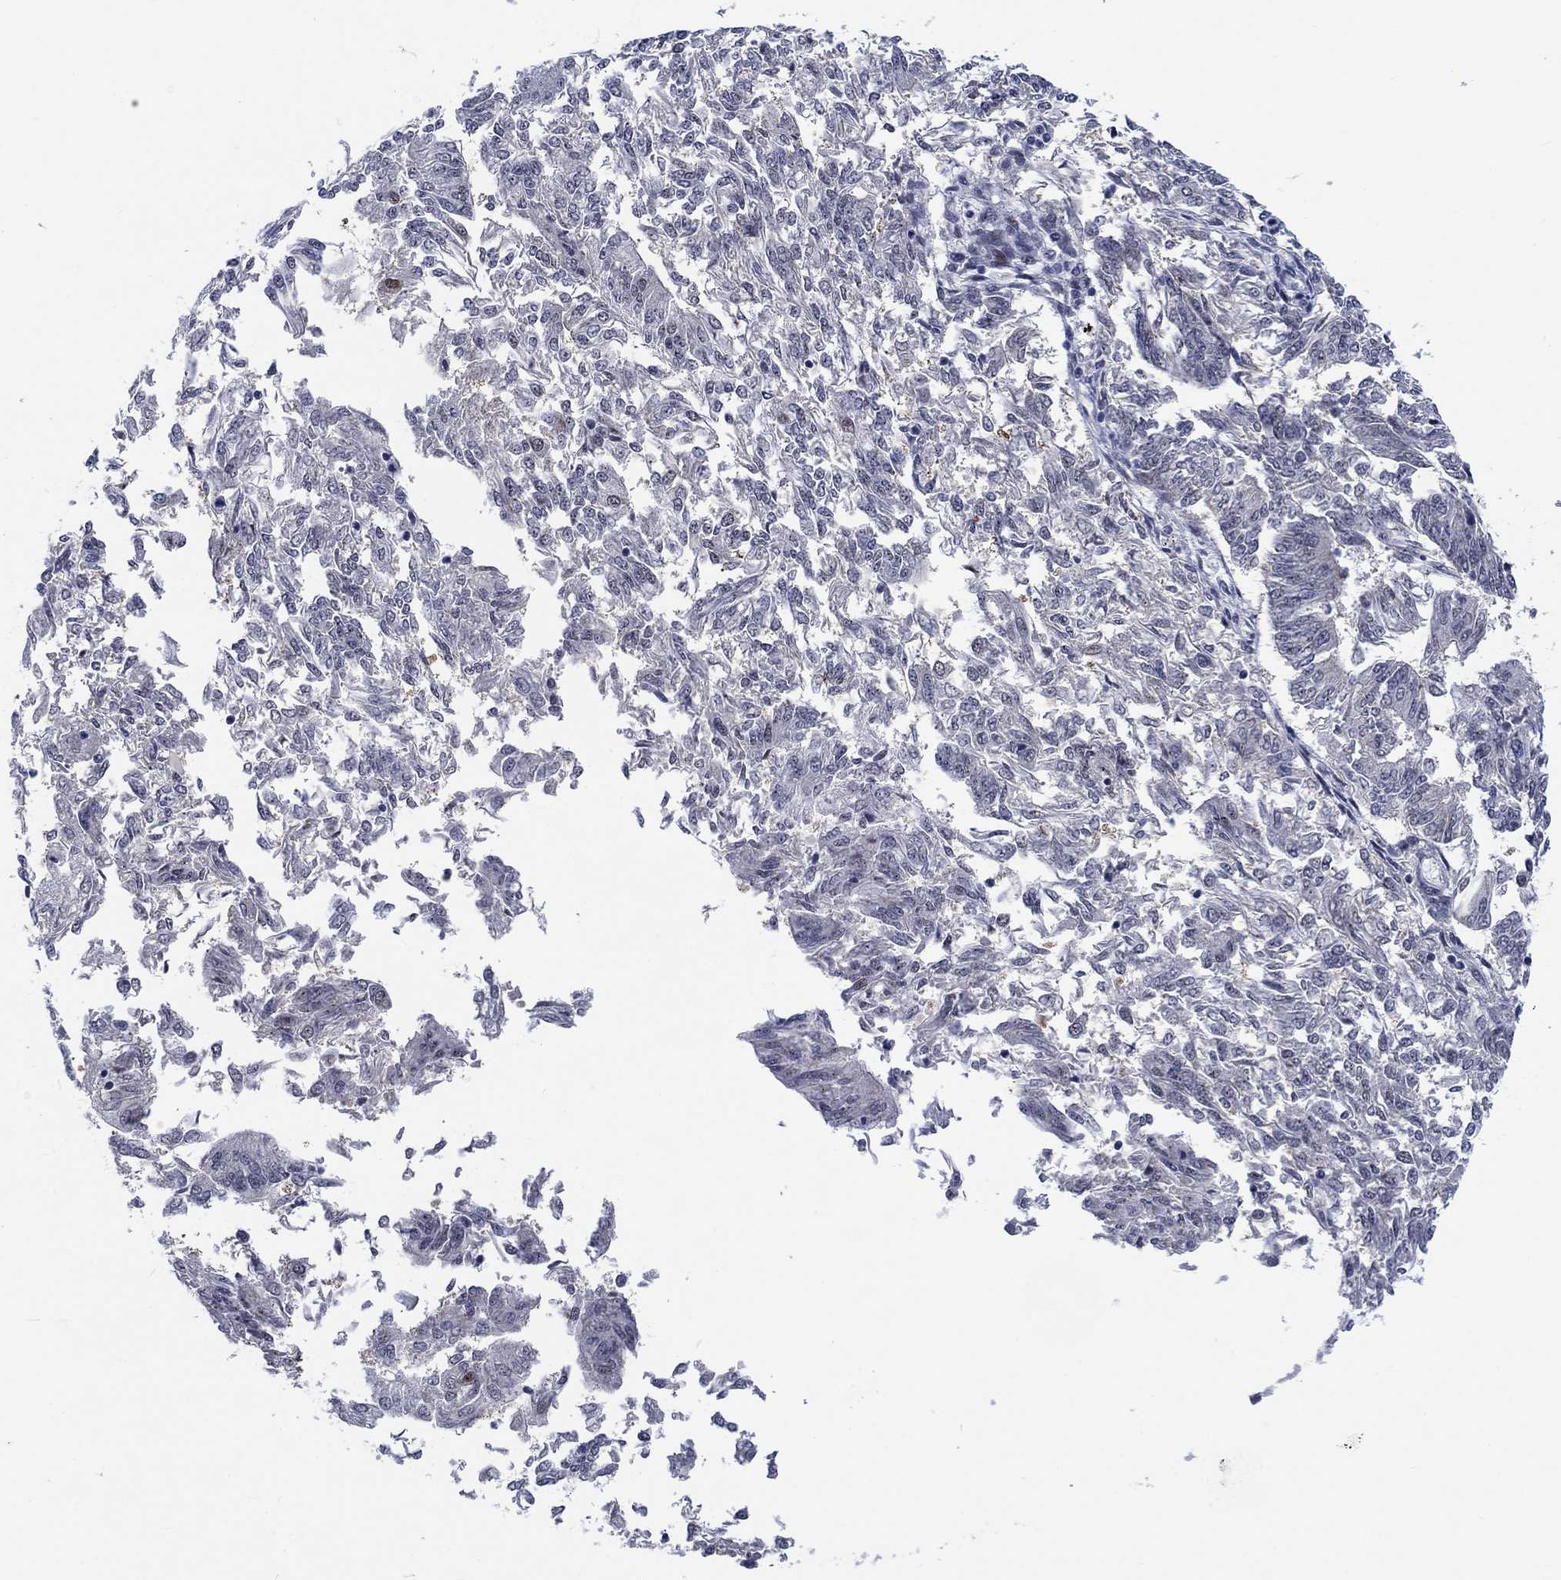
{"staining": {"intensity": "negative", "quantity": "none", "location": "none"}, "tissue": "endometrial cancer", "cell_type": "Tumor cells", "image_type": "cancer", "snomed": [{"axis": "morphology", "description": "Adenocarcinoma, NOS"}, {"axis": "topography", "description": "Endometrium"}], "caption": "The photomicrograph exhibits no significant positivity in tumor cells of endometrial adenocarcinoma. Nuclei are stained in blue.", "gene": "NEU3", "patient": {"sex": "female", "age": 58}}